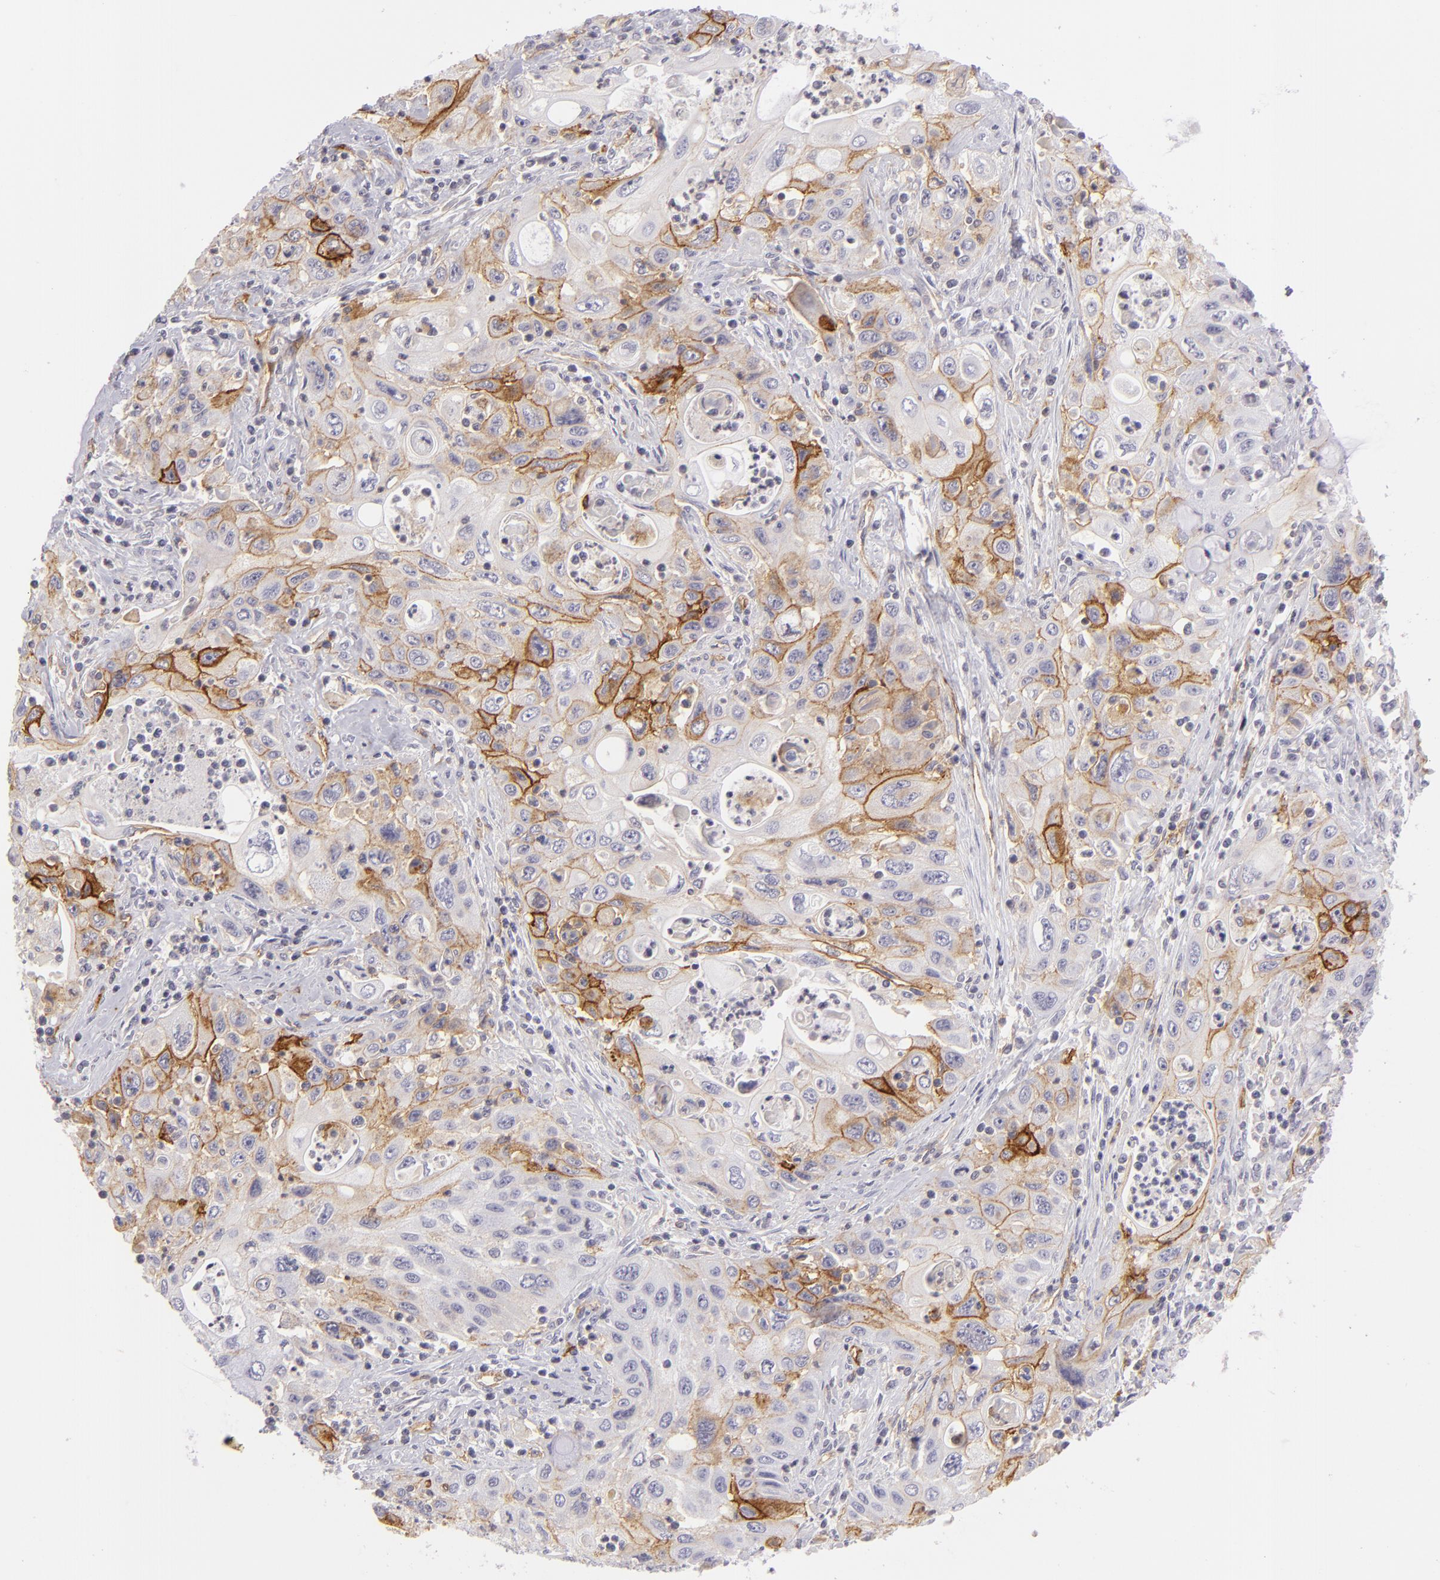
{"staining": {"intensity": "moderate", "quantity": "25%-75%", "location": "cytoplasmic/membranous"}, "tissue": "pancreatic cancer", "cell_type": "Tumor cells", "image_type": "cancer", "snomed": [{"axis": "morphology", "description": "Adenocarcinoma, NOS"}, {"axis": "topography", "description": "Pancreas"}], "caption": "Pancreatic adenocarcinoma was stained to show a protein in brown. There is medium levels of moderate cytoplasmic/membranous staining in approximately 25%-75% of tumor cells.", "gene": "THBD", "patient": {"sex": "male", "age": 70}}